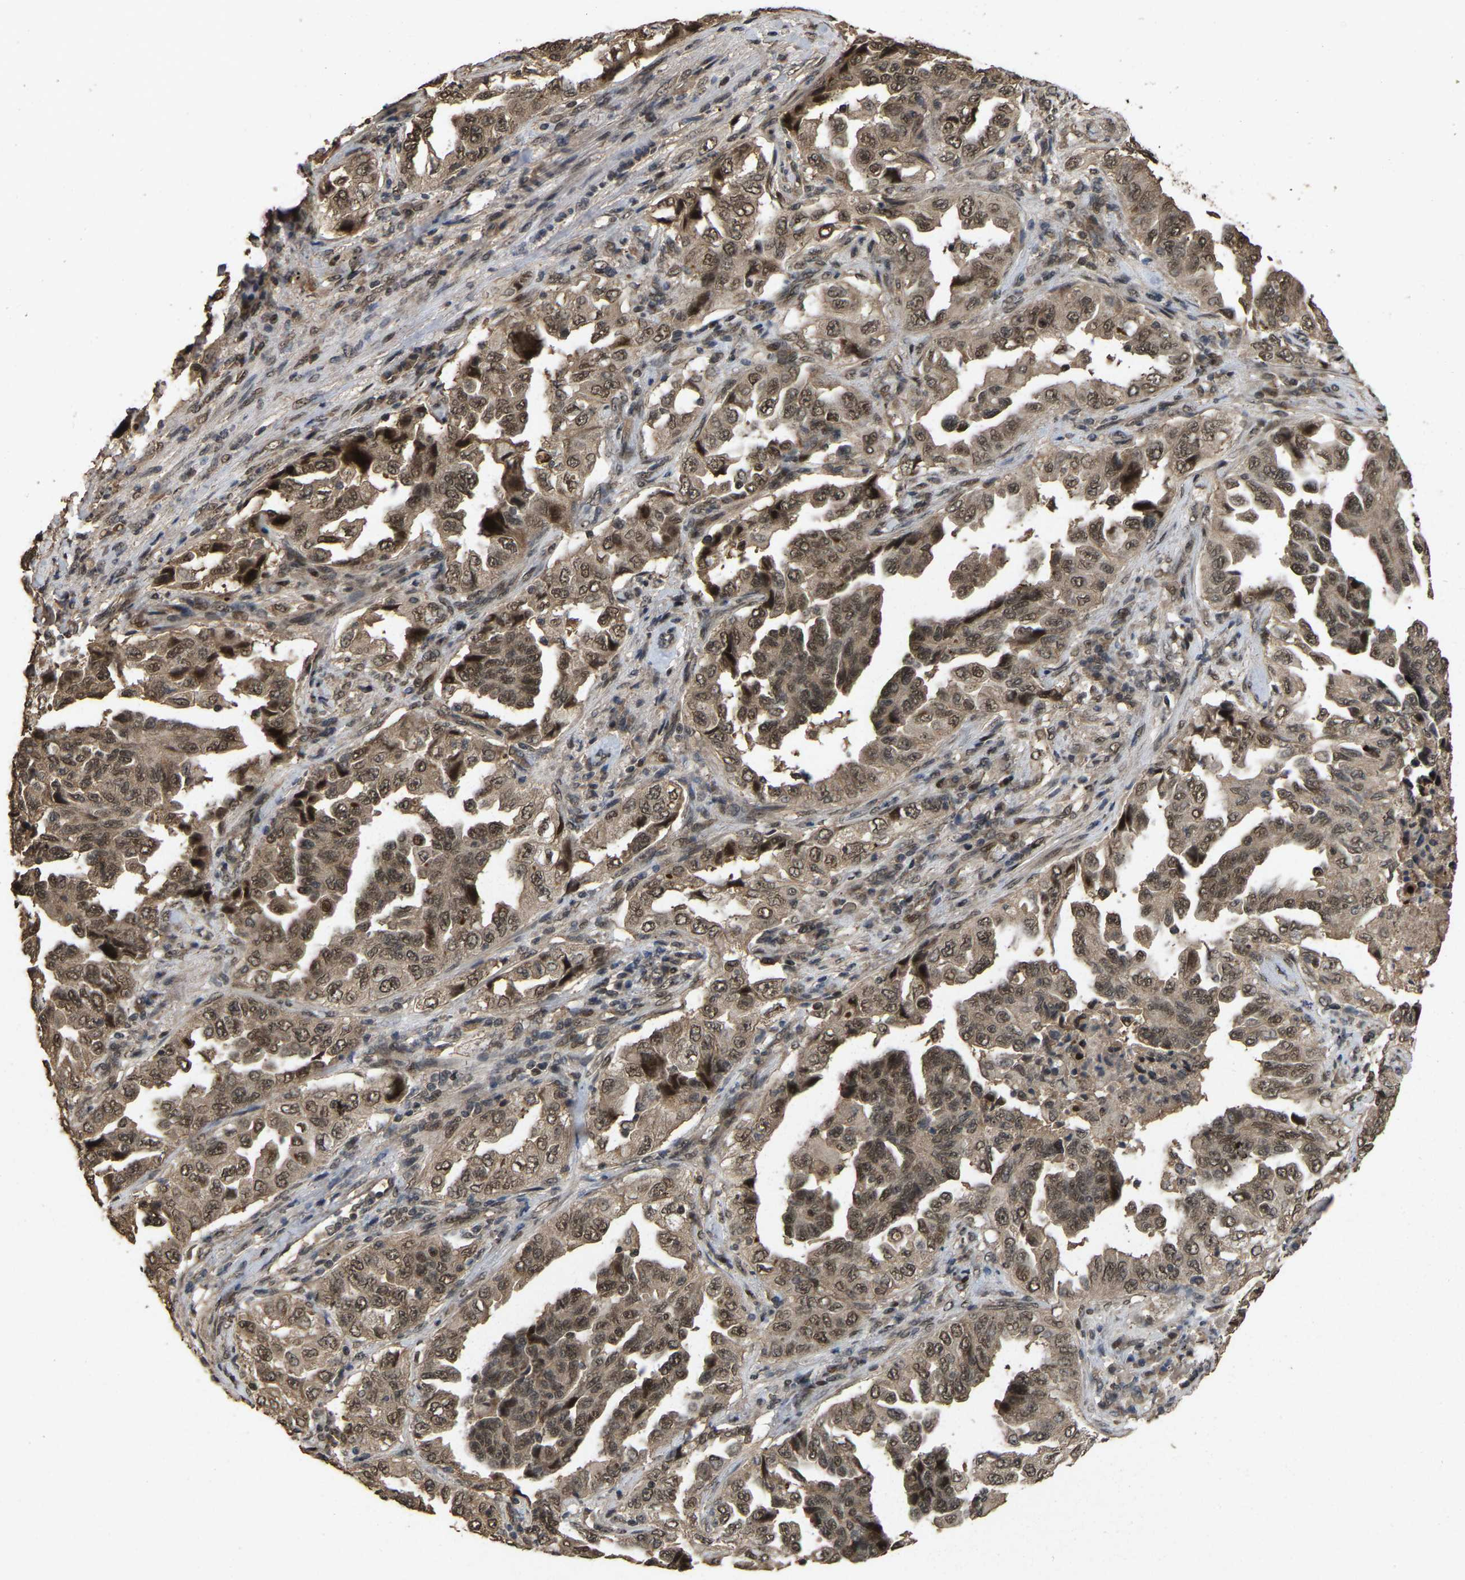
{"staining": {"intensity": "moderate", "quantity": ">75%", "location": "cytoplasmic/membranous"}, "tissue": "lung cancer", "cell_type": "Tumor cells", "image_type": "cancer", "snomed": [{"axis": "morphology", "description": "Adenocarcinoma, NOS"}, {"axis": "topography", "description": "Lung"}], "caption": "A micrograph showing moderate cytoplasmic/membranous expression in about >75% of tumor cells in lung cancer, as visualized by brown immunohistochemical staining.", "gene": "ARHGAP23", "patient": {"sex": "female", "age": 51}}